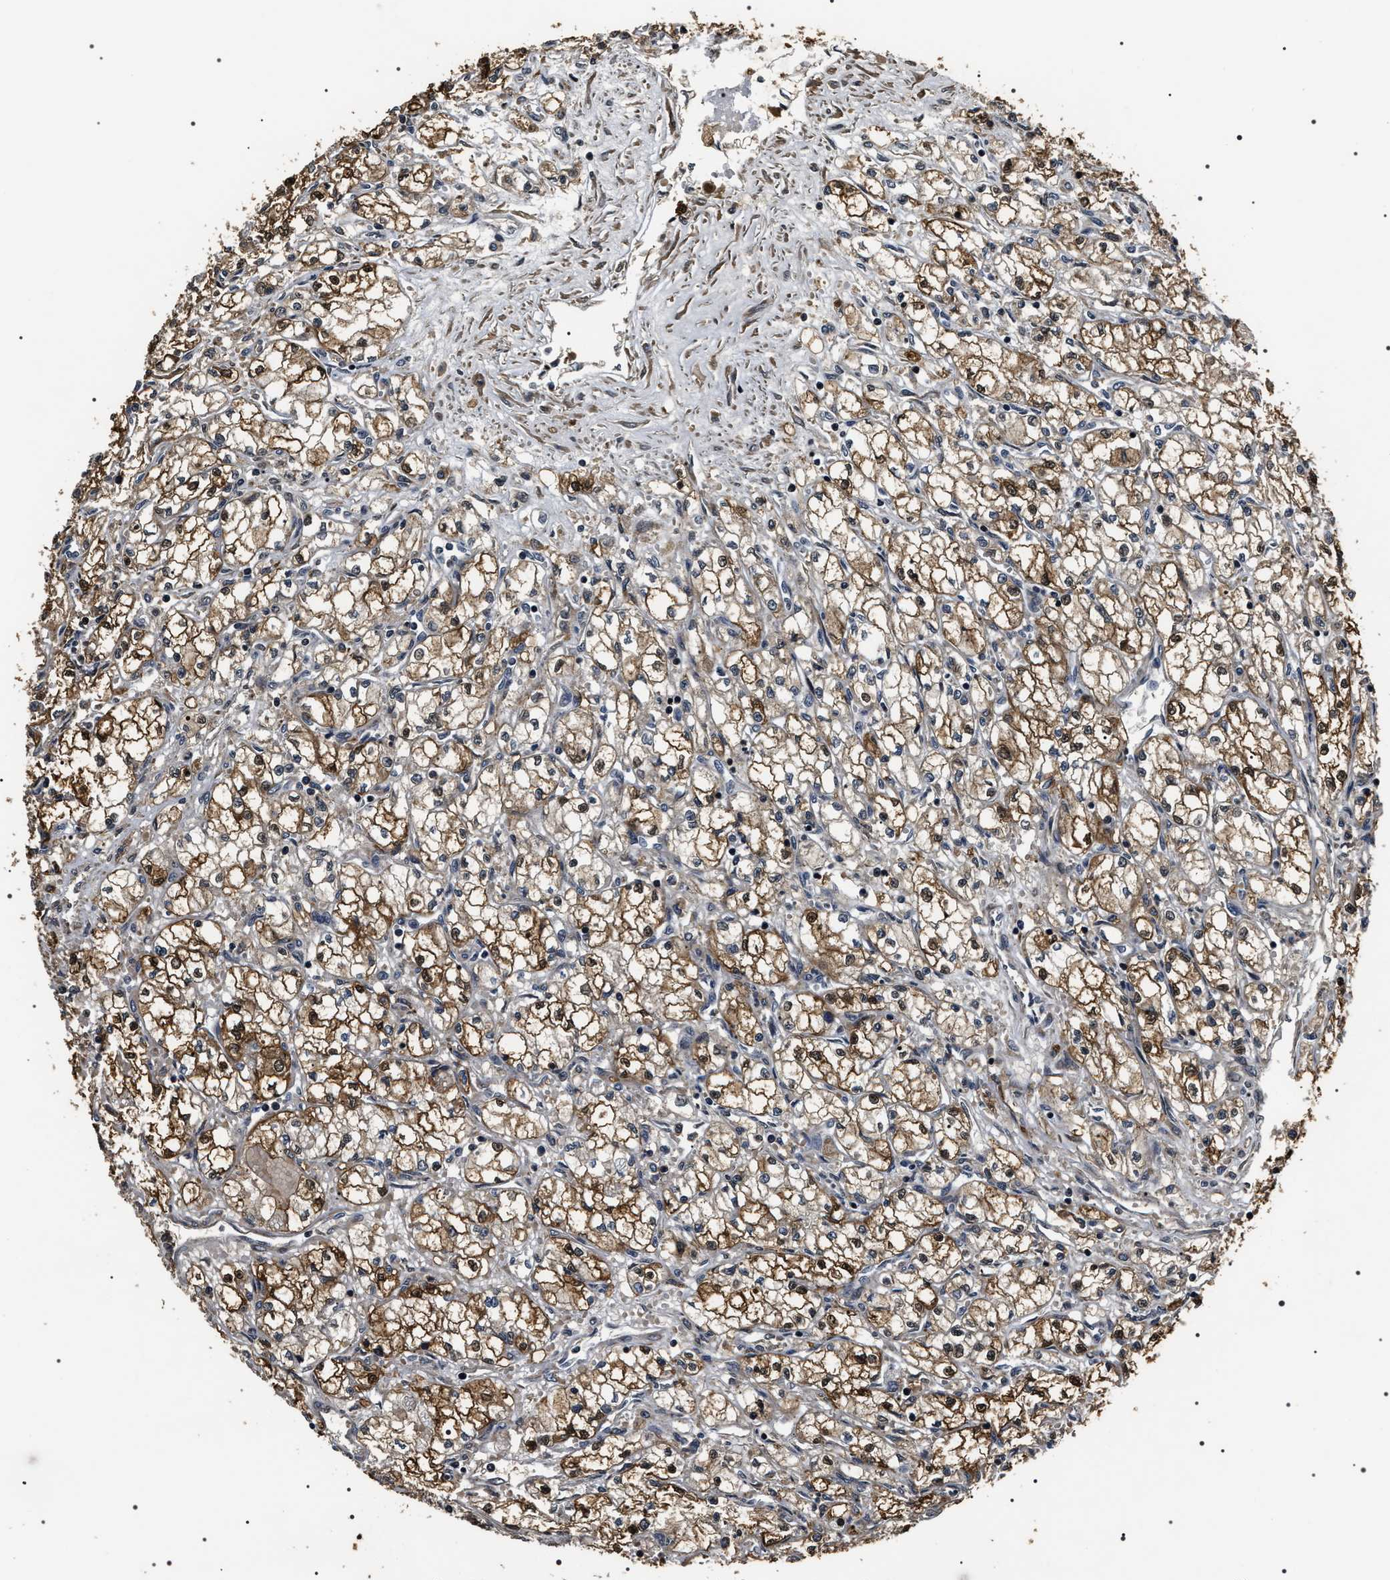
{"staining": {"intensity": "moderate", "quantity": ">75%", "location": "cytoplasmic/membranous"}, "tissue": "renal cancer", "cell_type": "Tumor cells", "image_type": "cancer", "snomed": [{"axis": "morphology", "description": "Normal tissue, NOS"}, {"axis": "morphology", "description": "Adenocarcinoma, NOS"}, {"axis": "topography", "description": "Kidney"}], "caption": "Brown immunohistochemical staining in renal cancer shows moderate cytoplasmic/membranous expression in about >75% of tumor cells. The protein of interest is stained brown, and the nuclei are stained in blue (DAB (3,3'-diaminobenzidine) IHC with brightfield microscopy, high magnification).", "gene": "ARHGAP22", "patient": {"sex": "male", "age": 59}}